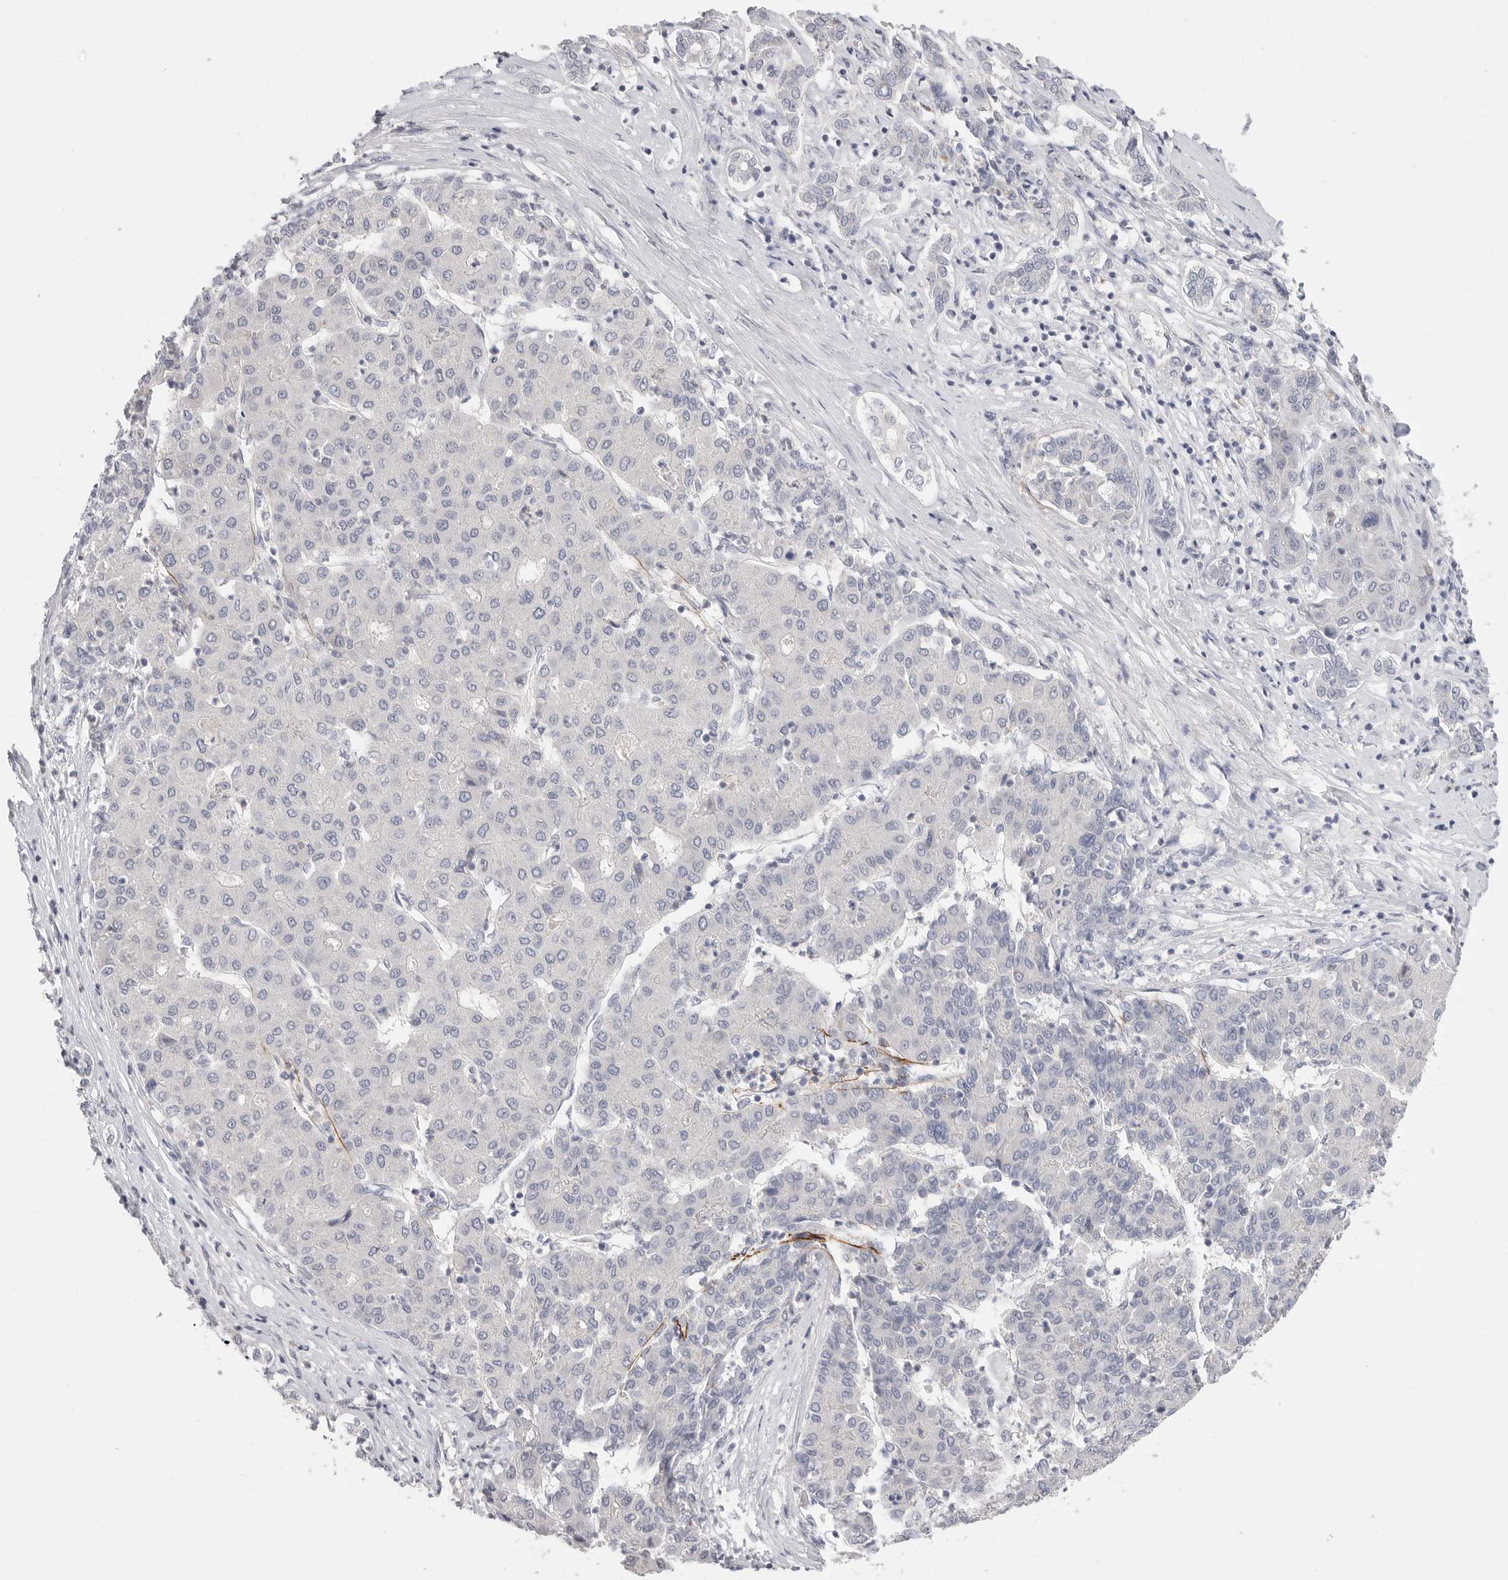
{"staining": {"intensity": "negative", "quantity": "none", "location": "none"}, "tissue": "liver cancer", "cell_type": "Tumor cells", "image_type": "cancer", "snomed": [{"axis": "morphology", "description": "Carcinoma, Hepatocellular, NOS"}, {"axis": "topography", "description": "Liver"}], "caption": "An immunohistochemistry (IHC) photomicrograph of liver hepatocellular carcinoma is shown. There is no staining in tumor cells of liver hepatocellular carcinoma.", "gene": "FBN2", "patient": {"sex": "male", "age": 65}}